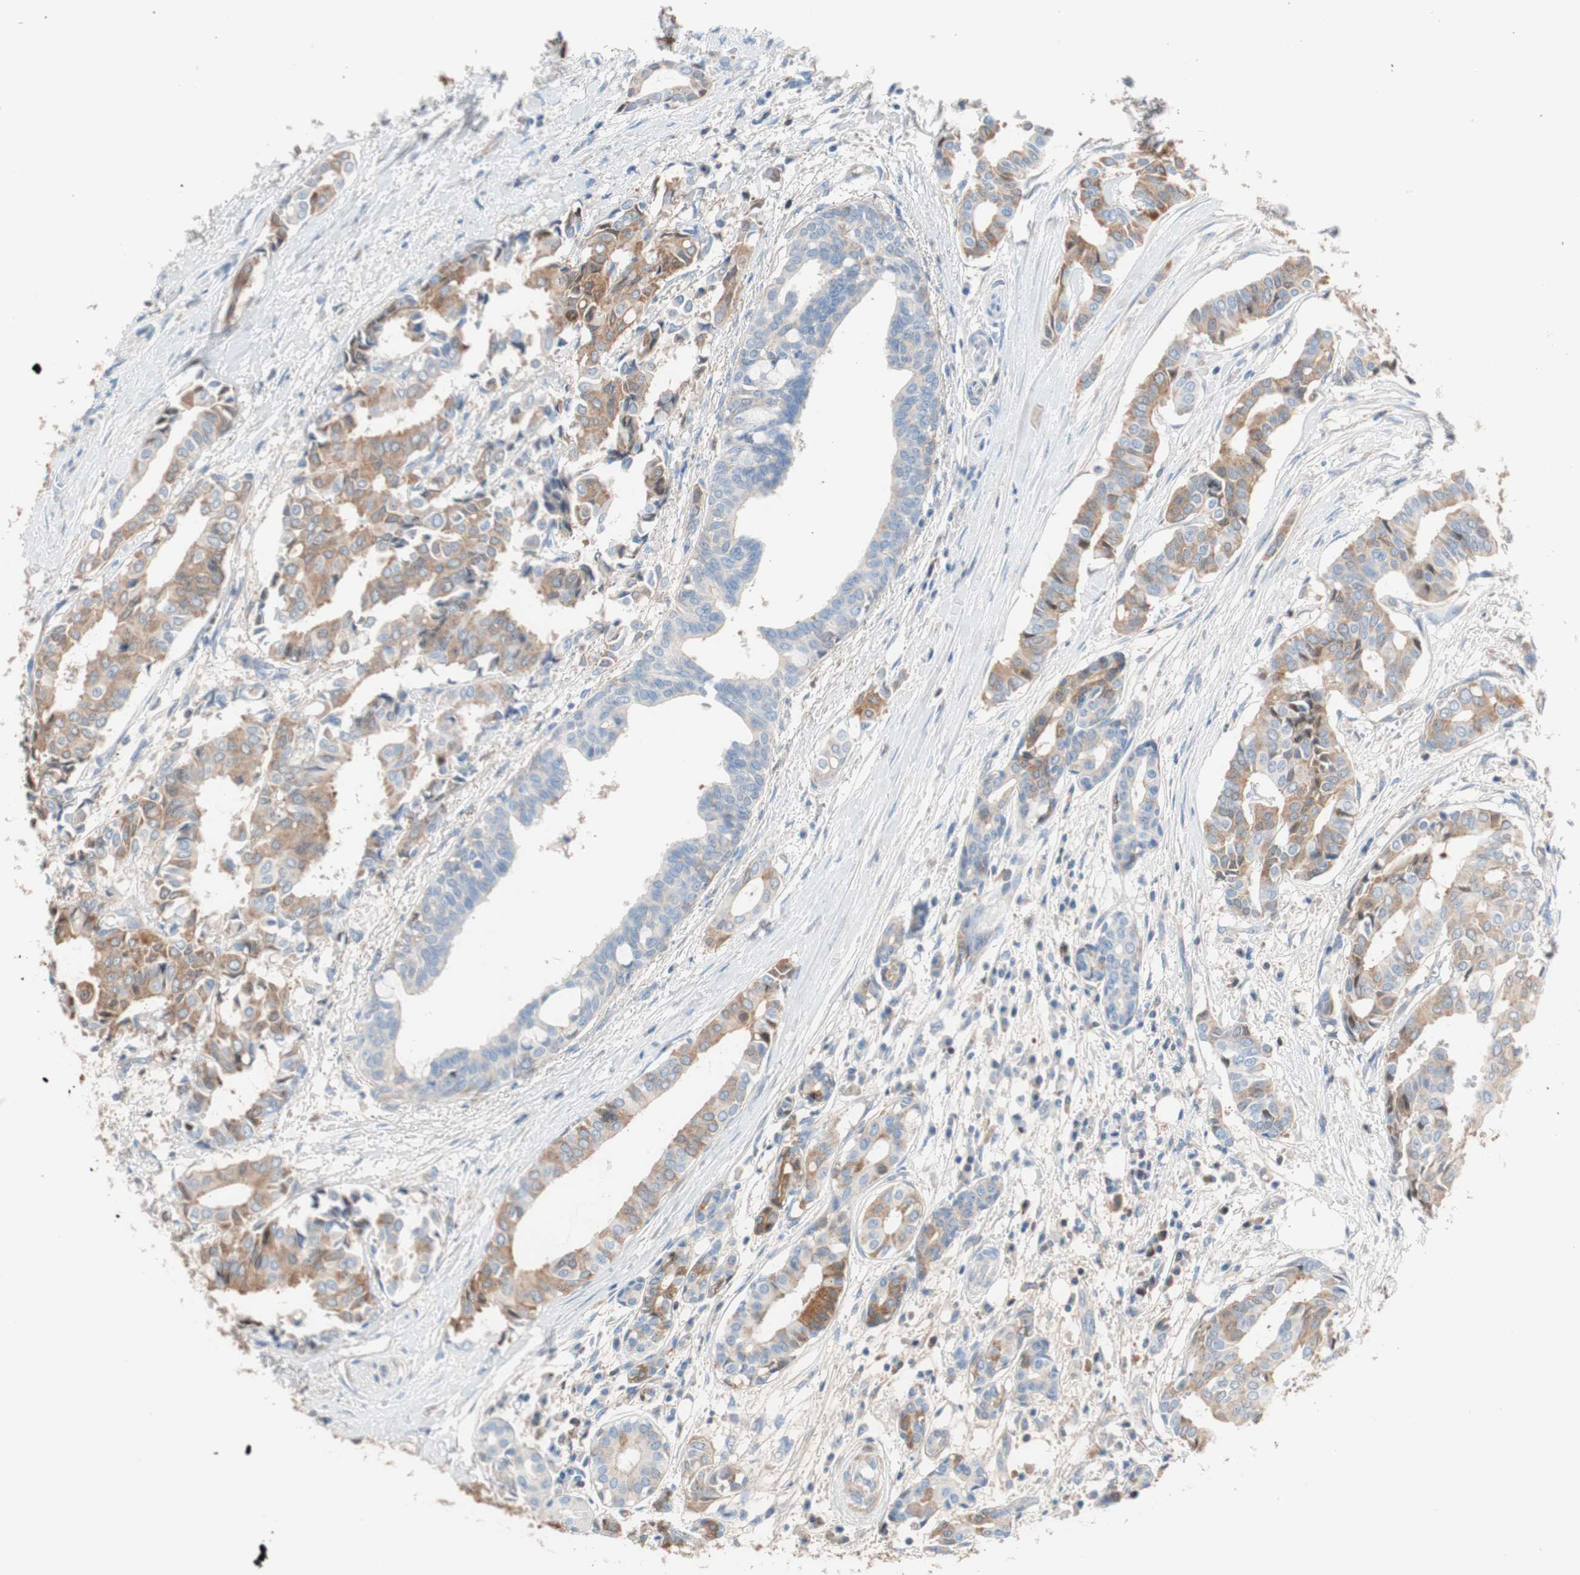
{"staining": {"intensity": "moderate", "quantity": ">75%", "location": "cytoplasmic/membranous"}, "tissue": "head and neck cancer", "cell_type": "Tumor cells", "image_type": "cancer", "snomed": [{"axis": "morphology", "description": "Adenocarcinoma, NOS"}, {"axis": "topography", "description": "Salivary gland"}, {"axis": "topography", "description": "Head-Neck"}], "caption": "A brown stain highlights moderate cytoplasmic/membranous positivity of a protein in human head and neck cancer (adenocarcinoma) tumor cells.", "gene": "RBP4", "patient": {"sex": "female", "age": 59}}